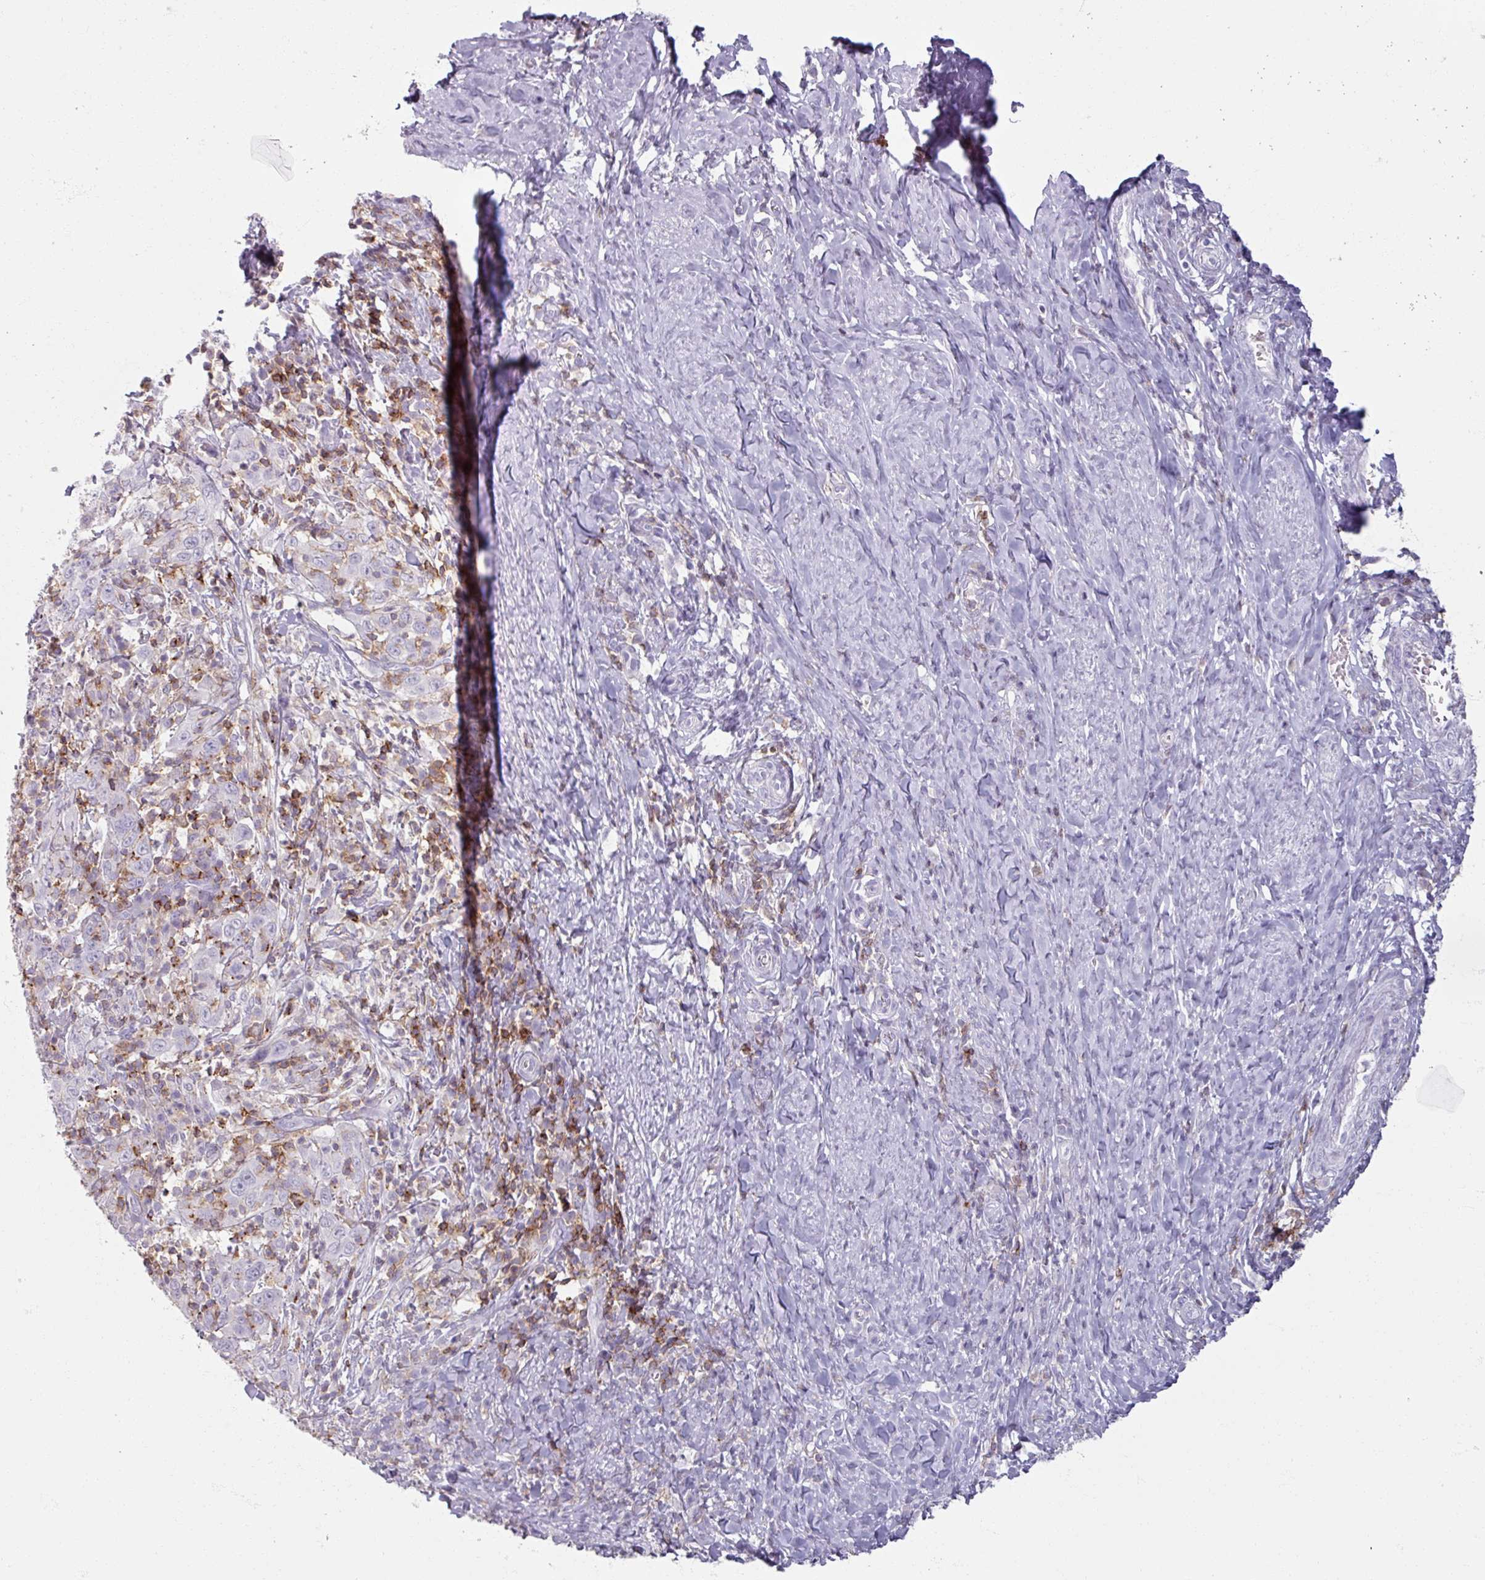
{"staining": {"intensity": "negative", "quantity": "none", "location": "none"}, "tissue": "cervical cancer", "cell_type": "Tumor cells", "image_type": "cancer", "snomed": [{"axis": "morphology", "description": "Squamous cell carcinoma, NOS"}, {"axis": "topography", "description": "Cervix"}], "caption": "A histopathology image of human cervical squamous cell carcinoma is negative for staining in tumor cells. Nuclei are stained in blue.", "gene": "PTPRC", "patient": {"sex": "female", "age": 46}}